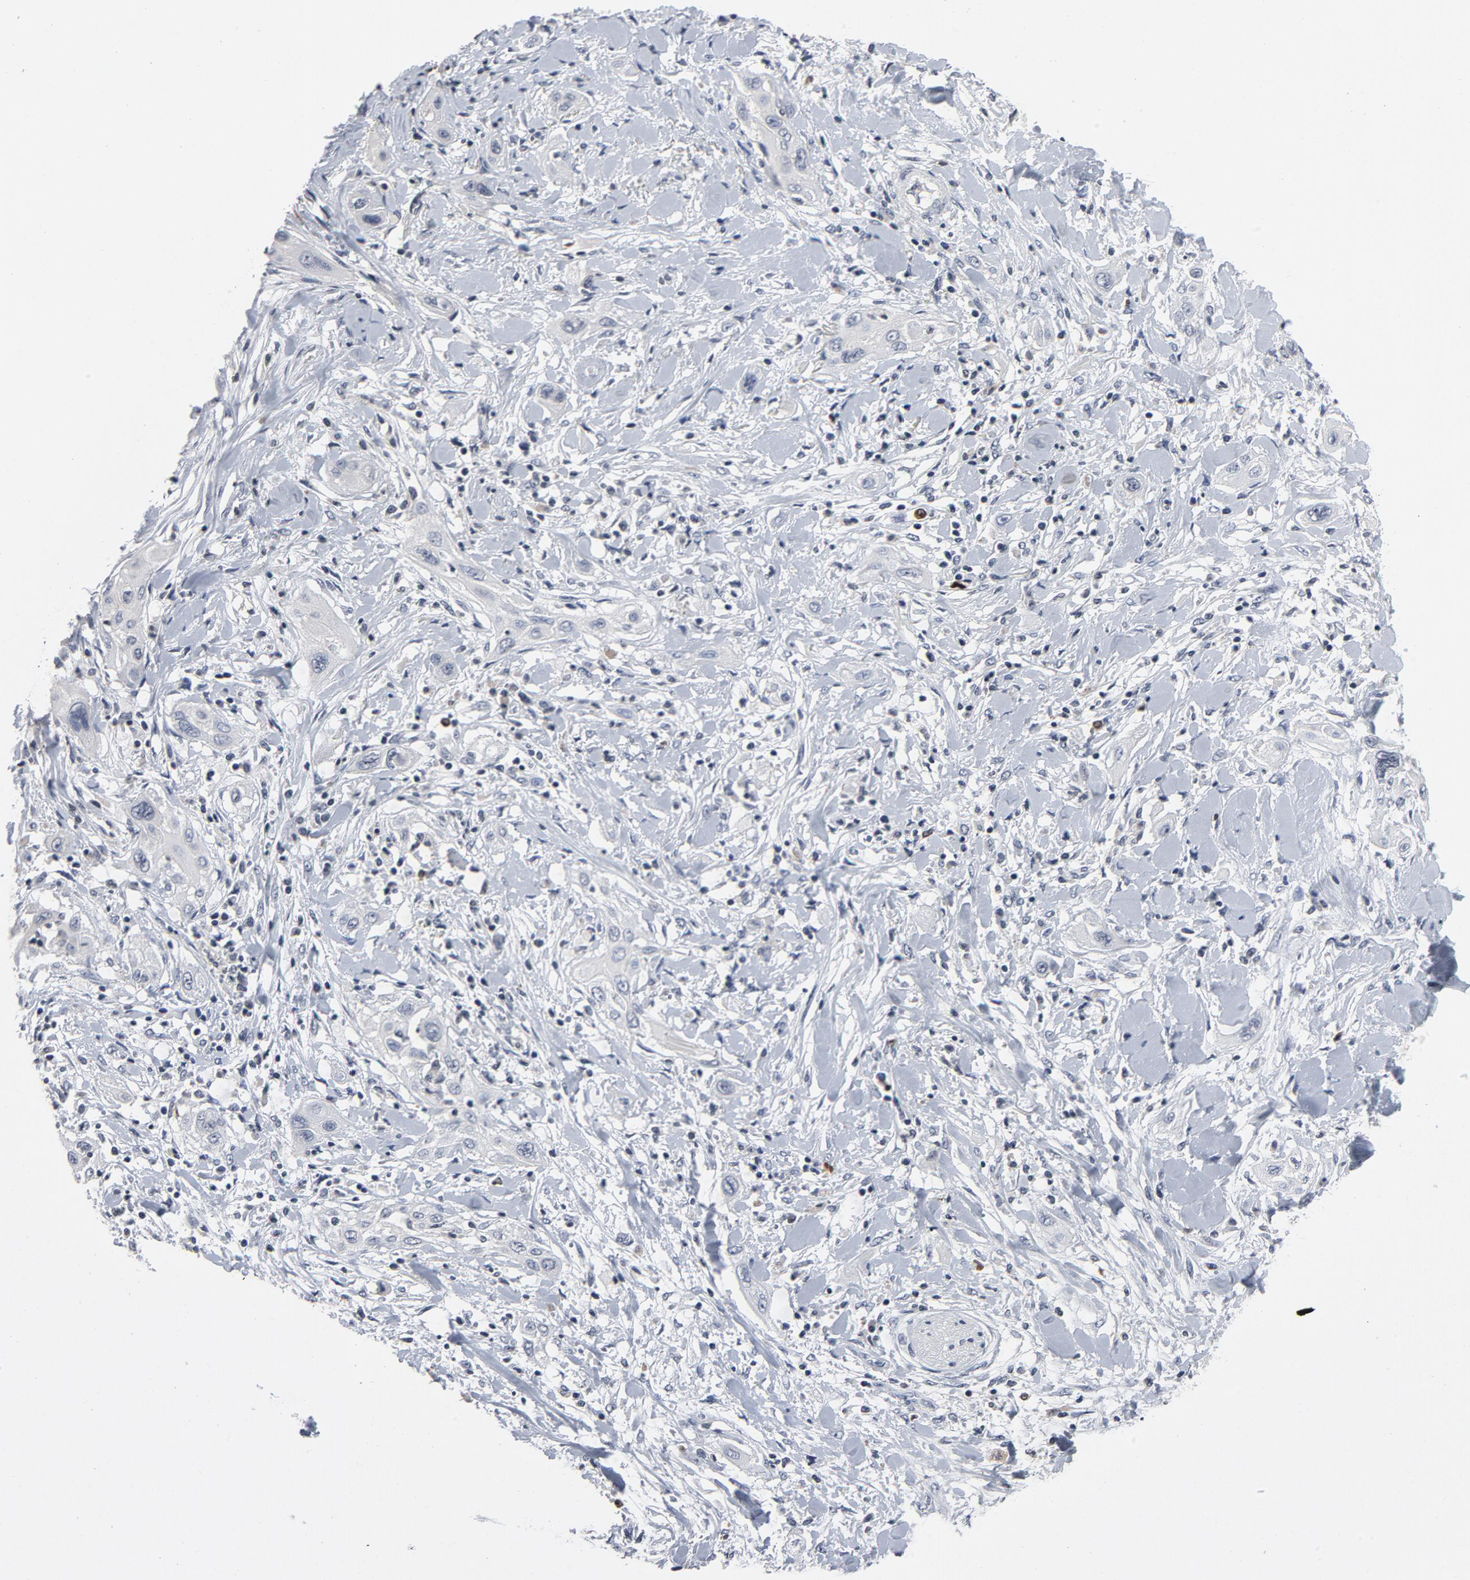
{"staining": {"intensity": "negative", "quantity": "none", "location": "none"}, "tissue": "lung cancer", "cell_type": "Tumor cells", "image_type": "cancer", "snomed": [{"axis": "morphology", "description": "Squamous cell carcinoma, NOS"}, {"axis": "topography", "description": "Lung"}], "caption": "Histopathology image shows no protein positivity in tumor cells of lung cancer (squamous cell carcinoma) tissue.", "gene": "TCL1A", "patient": {"sex": "female", "age": 47}}